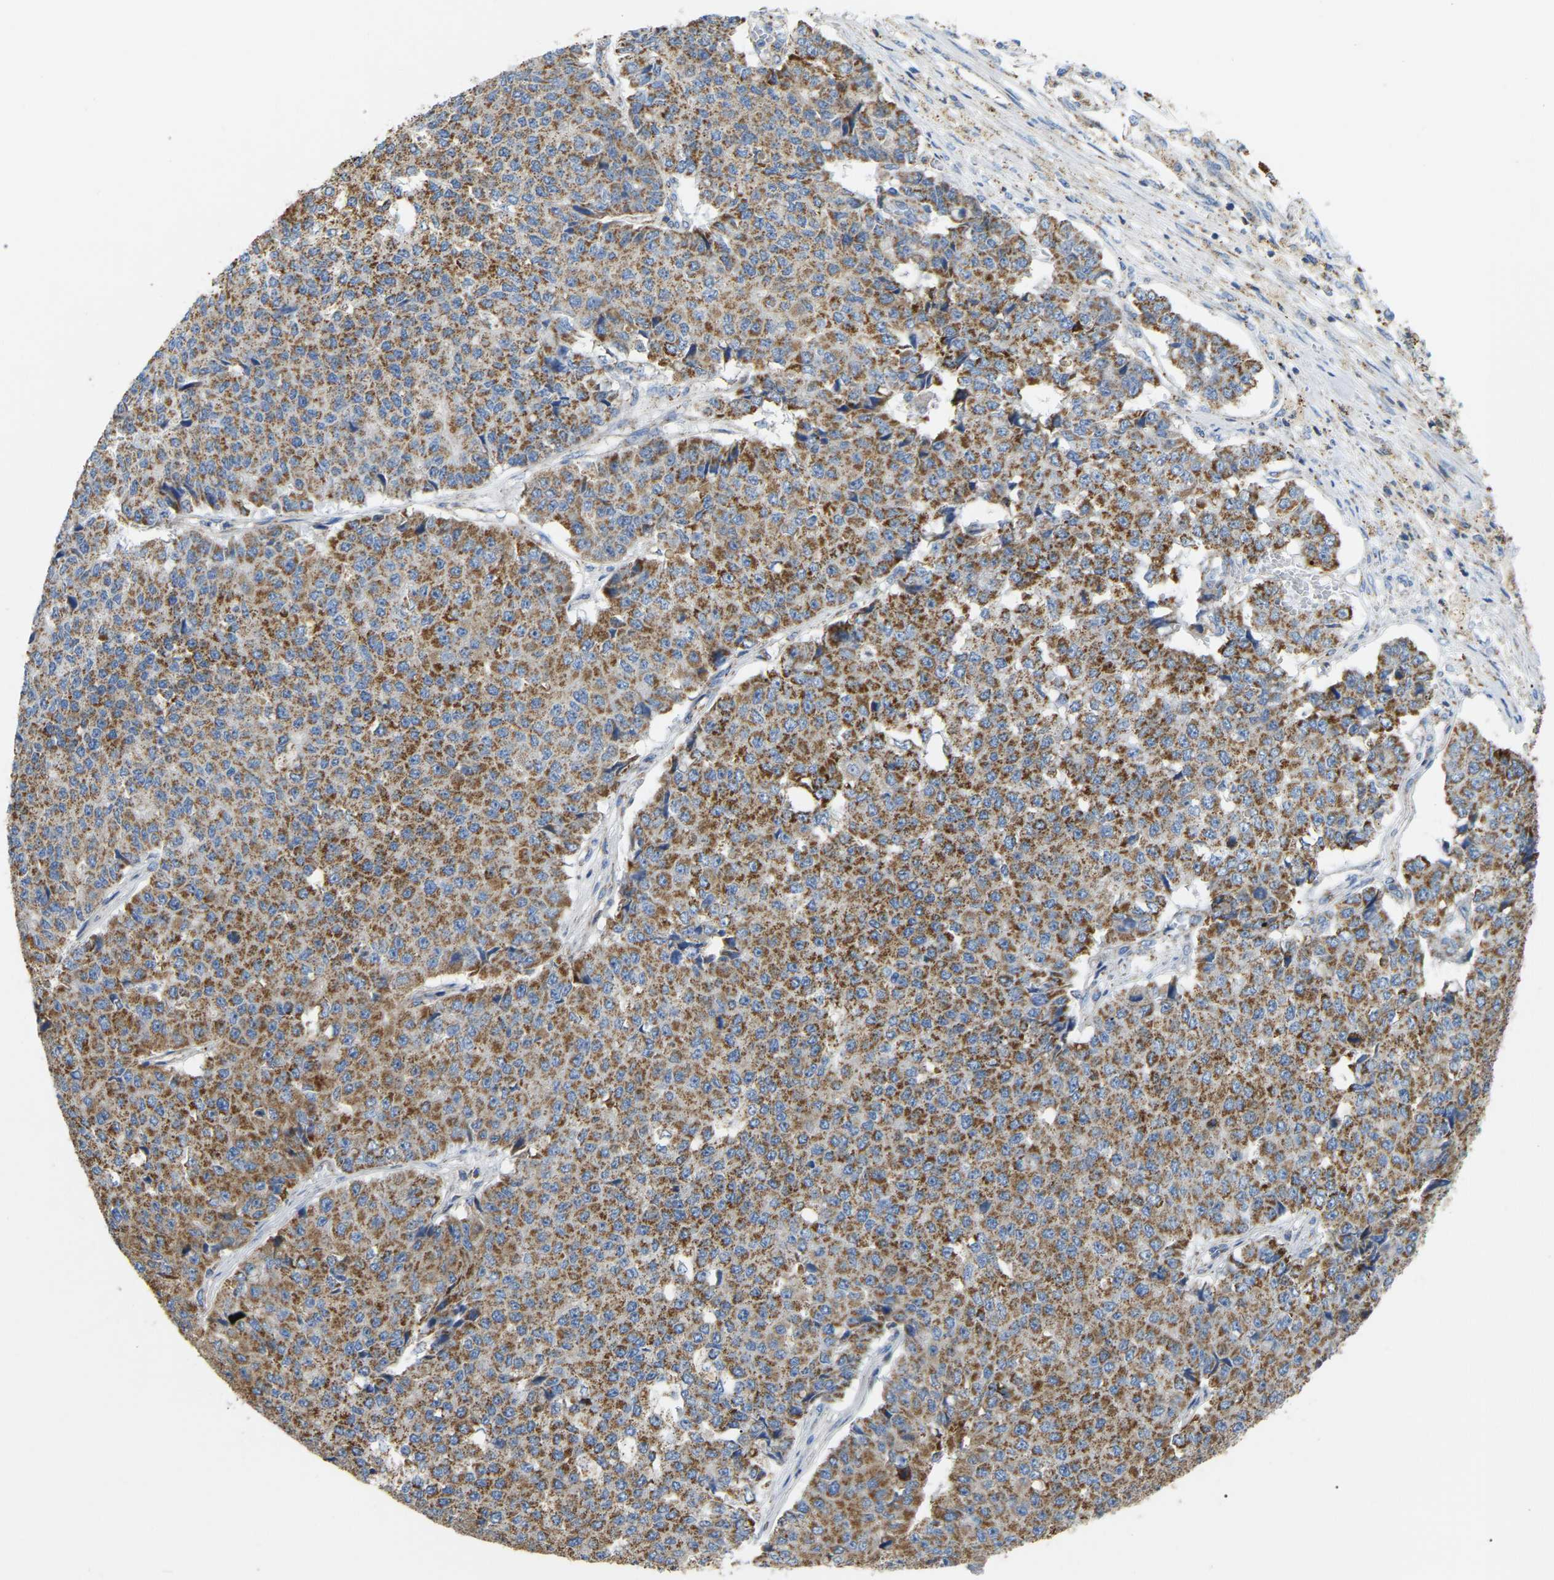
{"staining": {"intensity": "moderate", "quantity": ">75%", "location": "cytoplasmic/membranous"}, "tissue": "pancreatic cancer", "cell_type": "Tumor cells", "image_type": "cancer", "snomed": [{"axis": "morphology", "description": "Adenocarcinoma, NOS"}, {"axis": "topography", "description": "Pancreas"}], "caption": "Immunohistochemical staining of pancreatic cancer displays medium levels of moderate cytoplasmic/membranous expression in about >75% of tumor cells.", "gene": "HIBADH", "patient": {"sex": "male", "age": 50}}